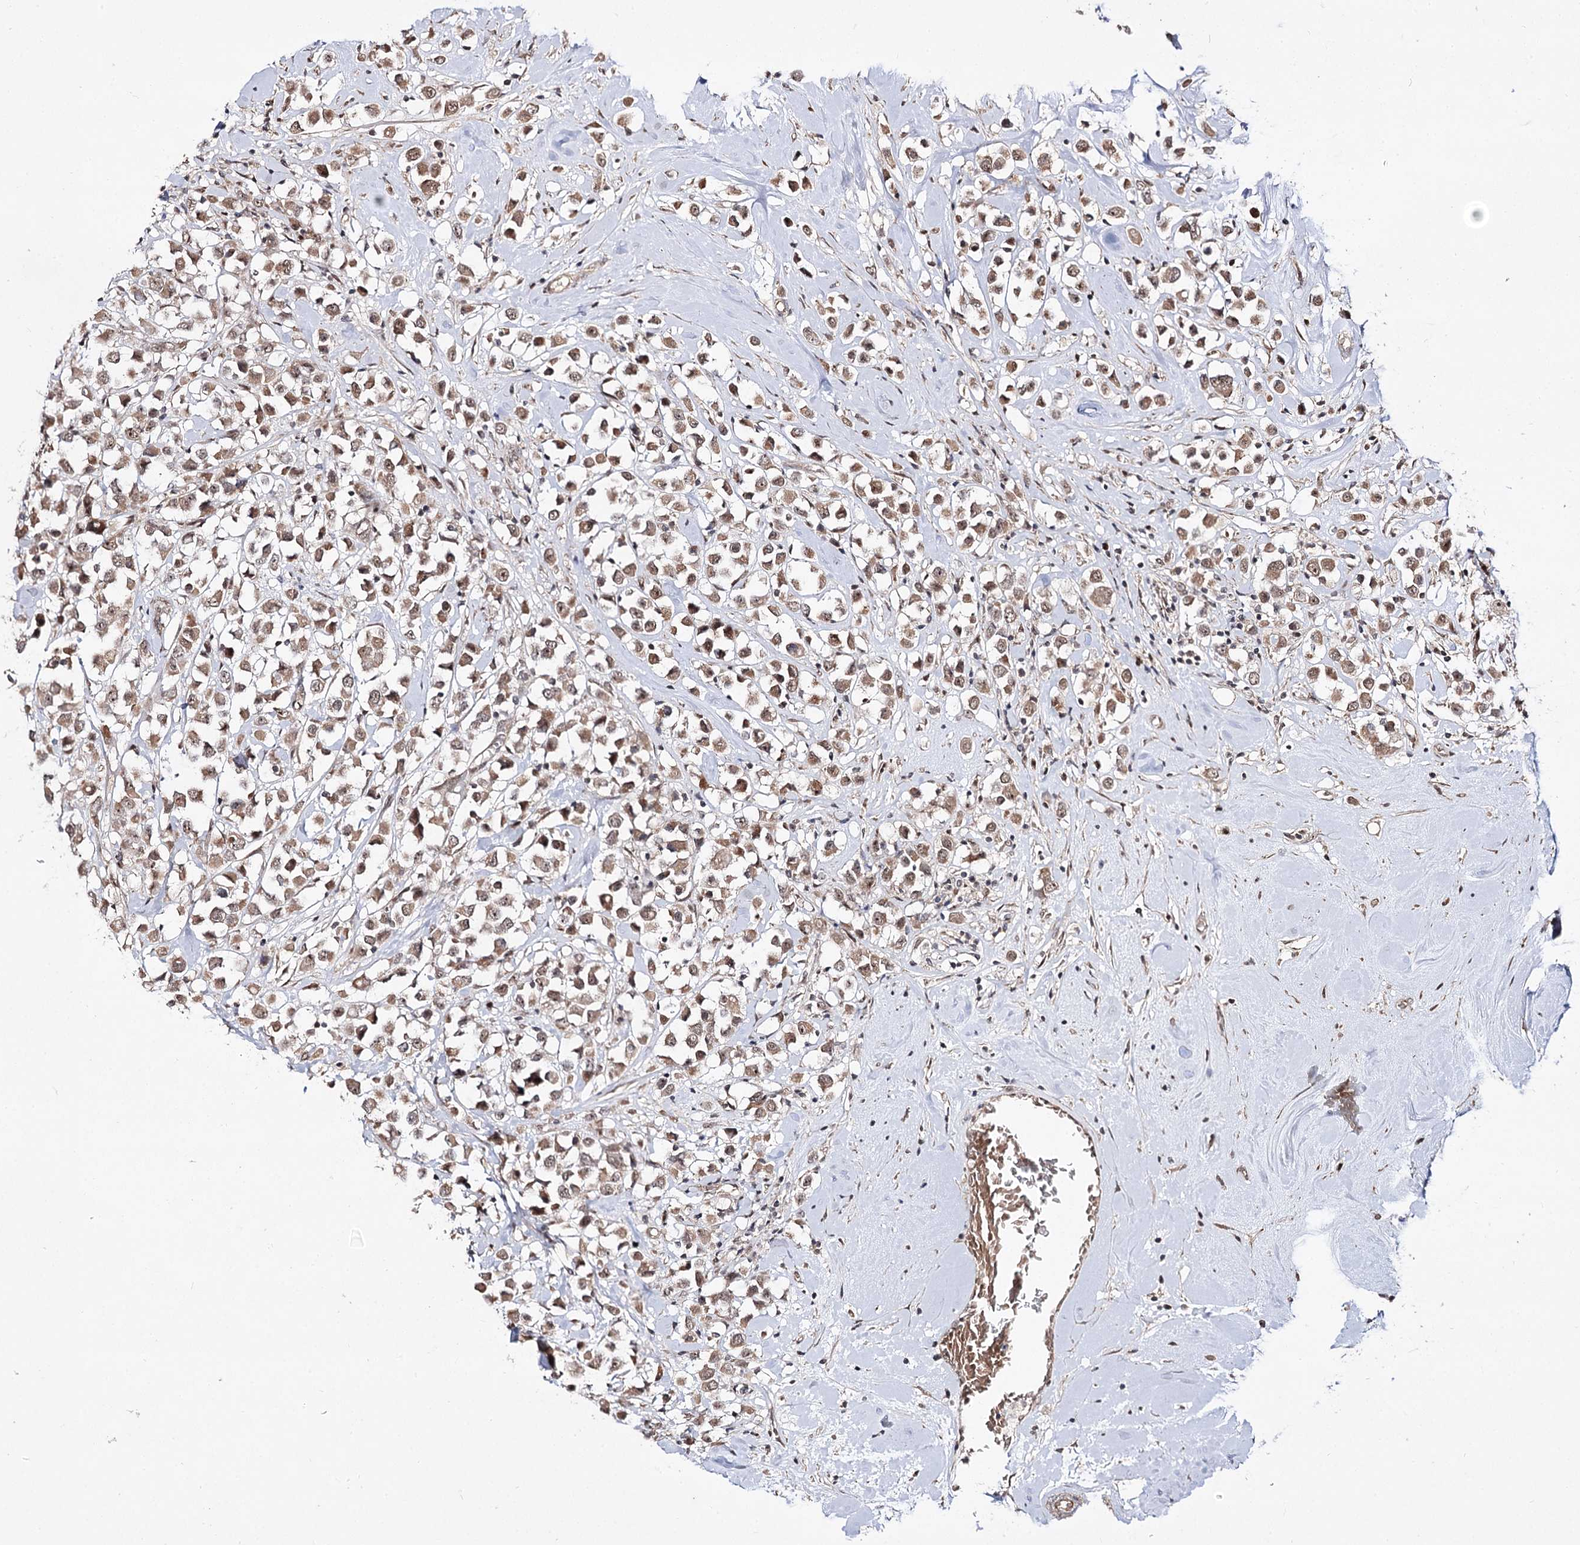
{"staining": {"intensity": "moderate", "quantity": ">75%", "location": "cytoplasmic/membranous,nuclear"}, "tissue": "breast cancer", "cell_type": "Tumor cells", "image_type": "cancer", "snomed": [{"axis": "morphology", "description": "Duct carcinoma"}, {"axis": "topography", "description": "Breast"}], "caption": "A brown stain labels moderate cytoplasmic/membranous and nuclear positivity of a protein in invasive ductal carcinoma (breast) tumor cells. The staining was performed using DAB (3,3'-diaminobenzidine), with brown indicating positive protein expression. Nuclei are stained blue with hematoxylin.", "gene": "RRP9", "patient": {"sex": "female", "age": 61}}